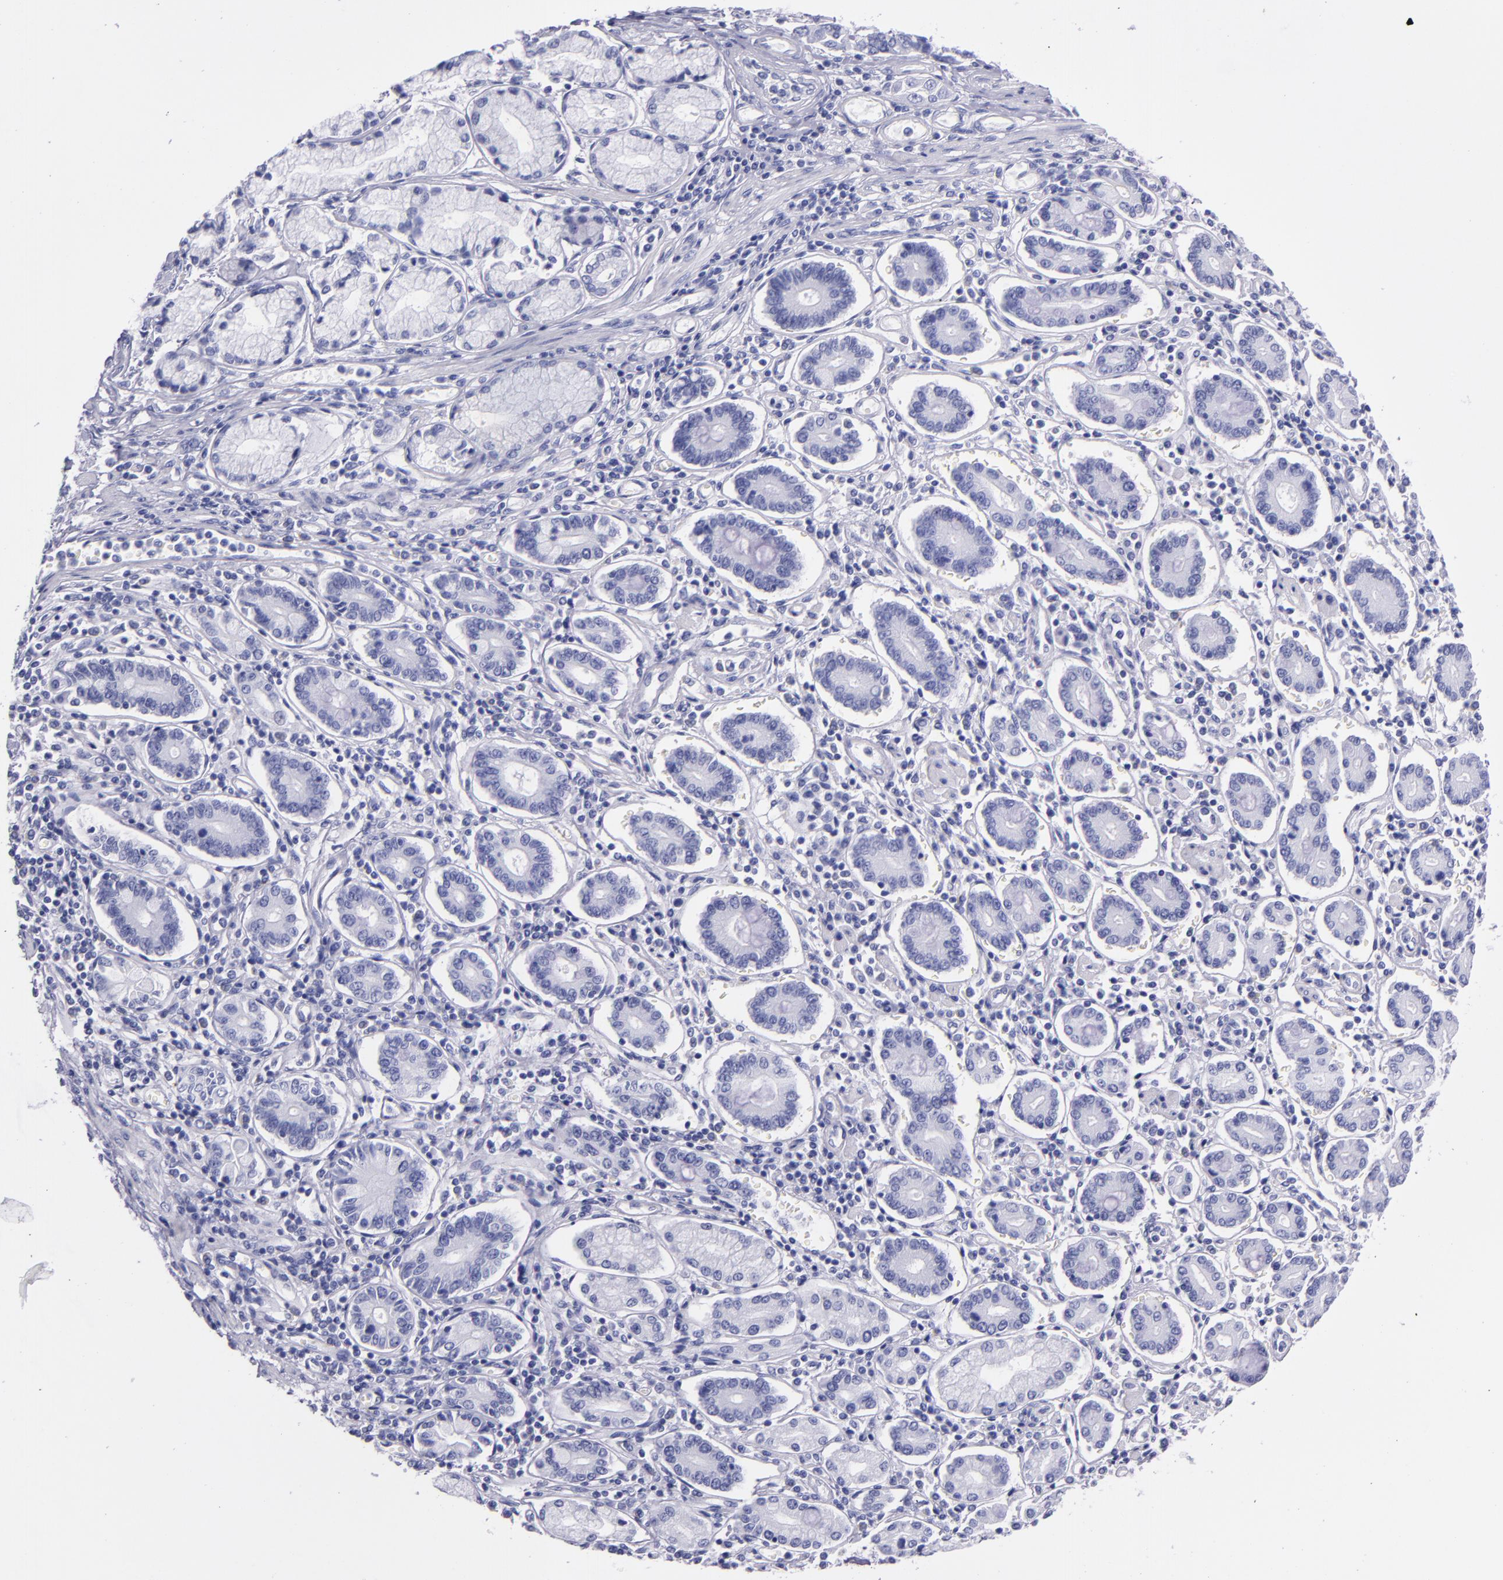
{"staining": {"intensity": "negative", "quantity": "none", "location": "none"}, "tissue": "pancreatic cancer", "cell_type": "Tumor cells", "image_type": "cancer", "snomed": [{"axis": "morphology", "description": "Adenocarcinoma, NOS"}, {"axis": "topography", "description": "Pancreas"}], "caption": "Immunohistochemical staining of pancreatic cancer (adenocarcinoma) exhibits no significant expression in tumor cells.", "gene": "SFTPA2", "patient": {"sex": "female", "age": 57}}